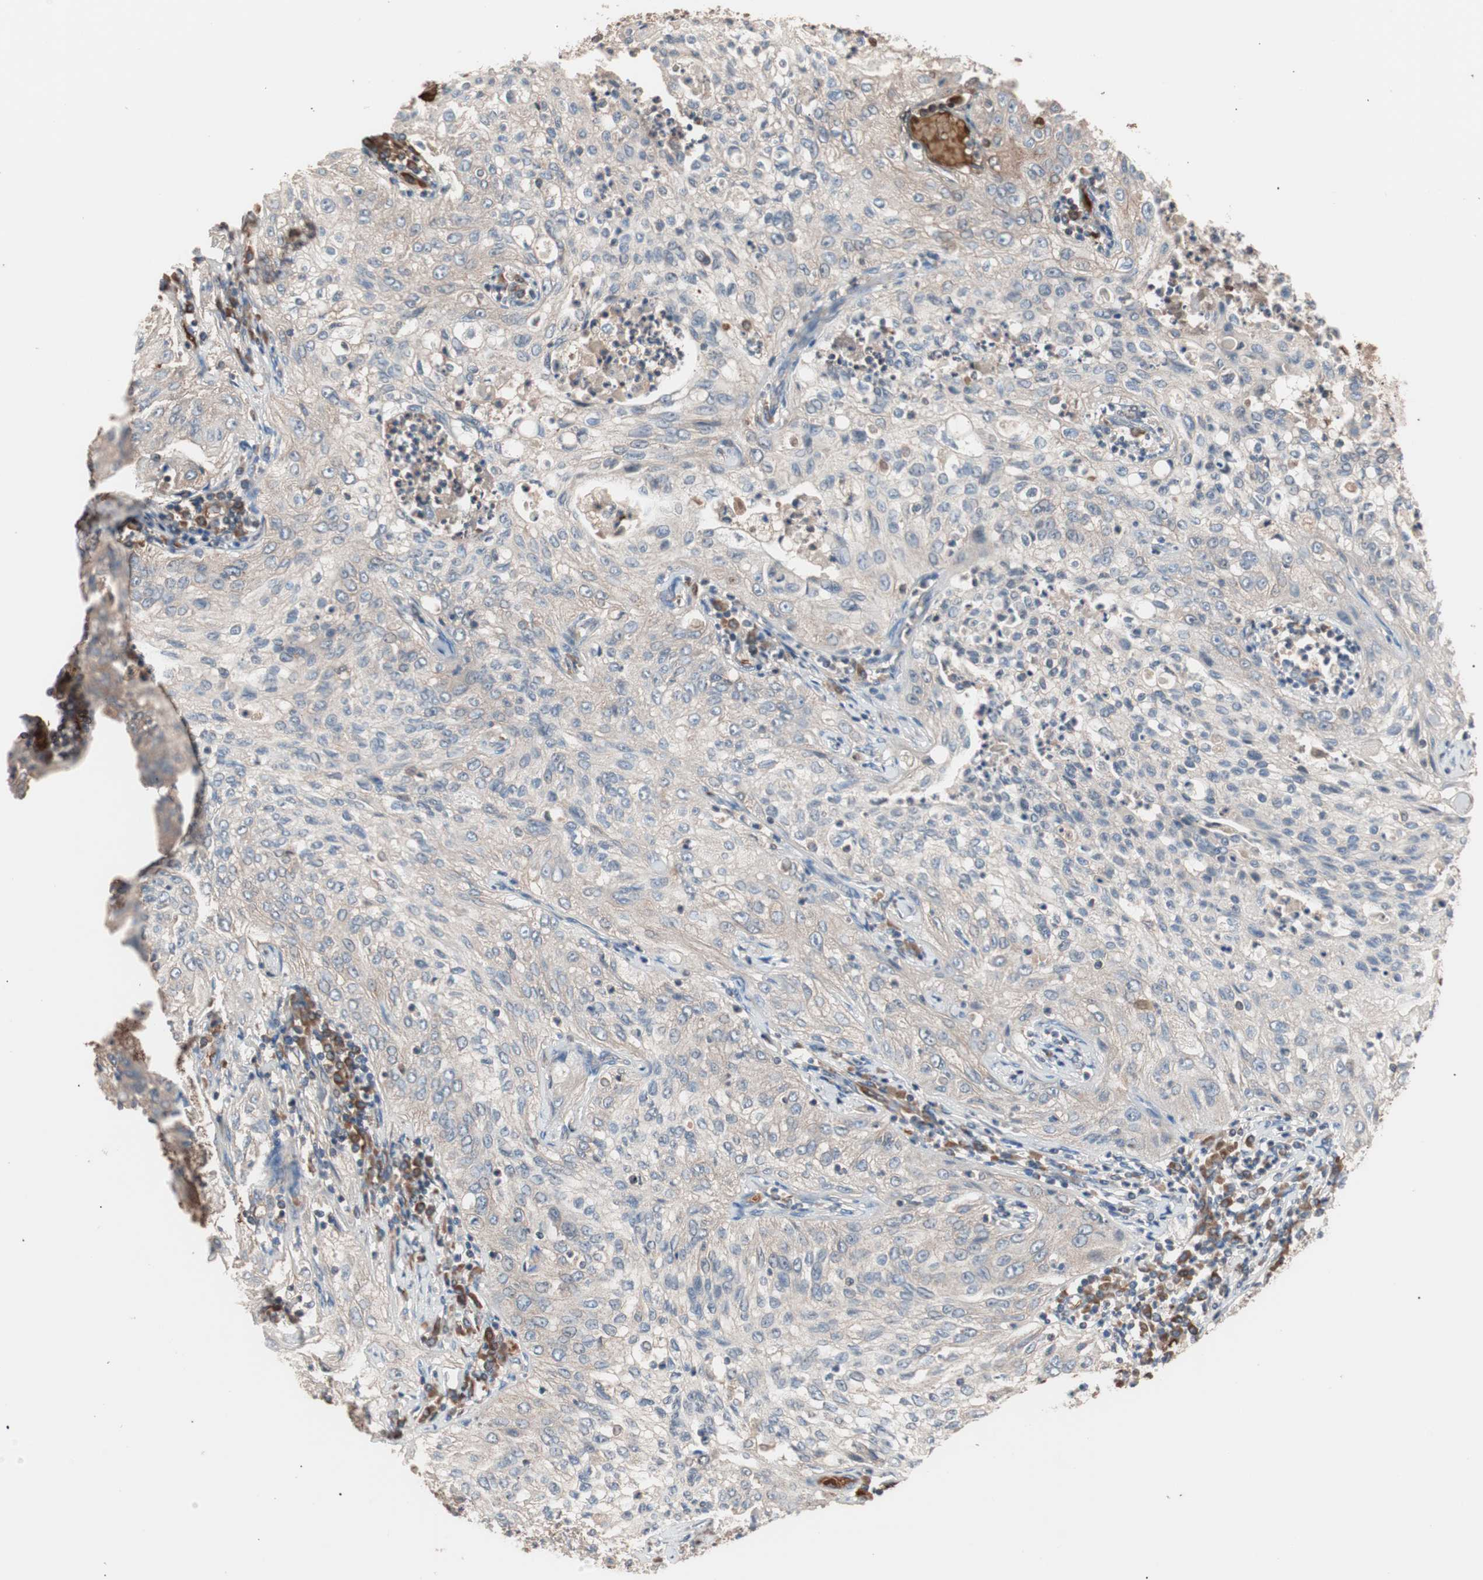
{"staining": {"intensity": "weak", "quantity": ">75%", "location": "cytoplasmic/membranous"}, "tissue": "lung cancer", "cell_type": "Tumor cells", "image_type": "cancer", "snomed": [{"axis": "morphology", "description": "Inflammation, NOS"}, {"axis": "morphology", "description": "Squamous cell carcinoma, NOS"}, {"axis": "topography", "description": "Lymph node"}, {"axis": "topography", "description": "Soft tissue"}, {"axis": "topography", "description": "Lung"}], "caption": "Protein staining shows weak cytoplasmic/membranous staining in about >75% of tumor cells in lung cancer. Nuclei are stained in blue.", "gene": "GLYCTK", "patient": {"sex": "male", "age": 66}}